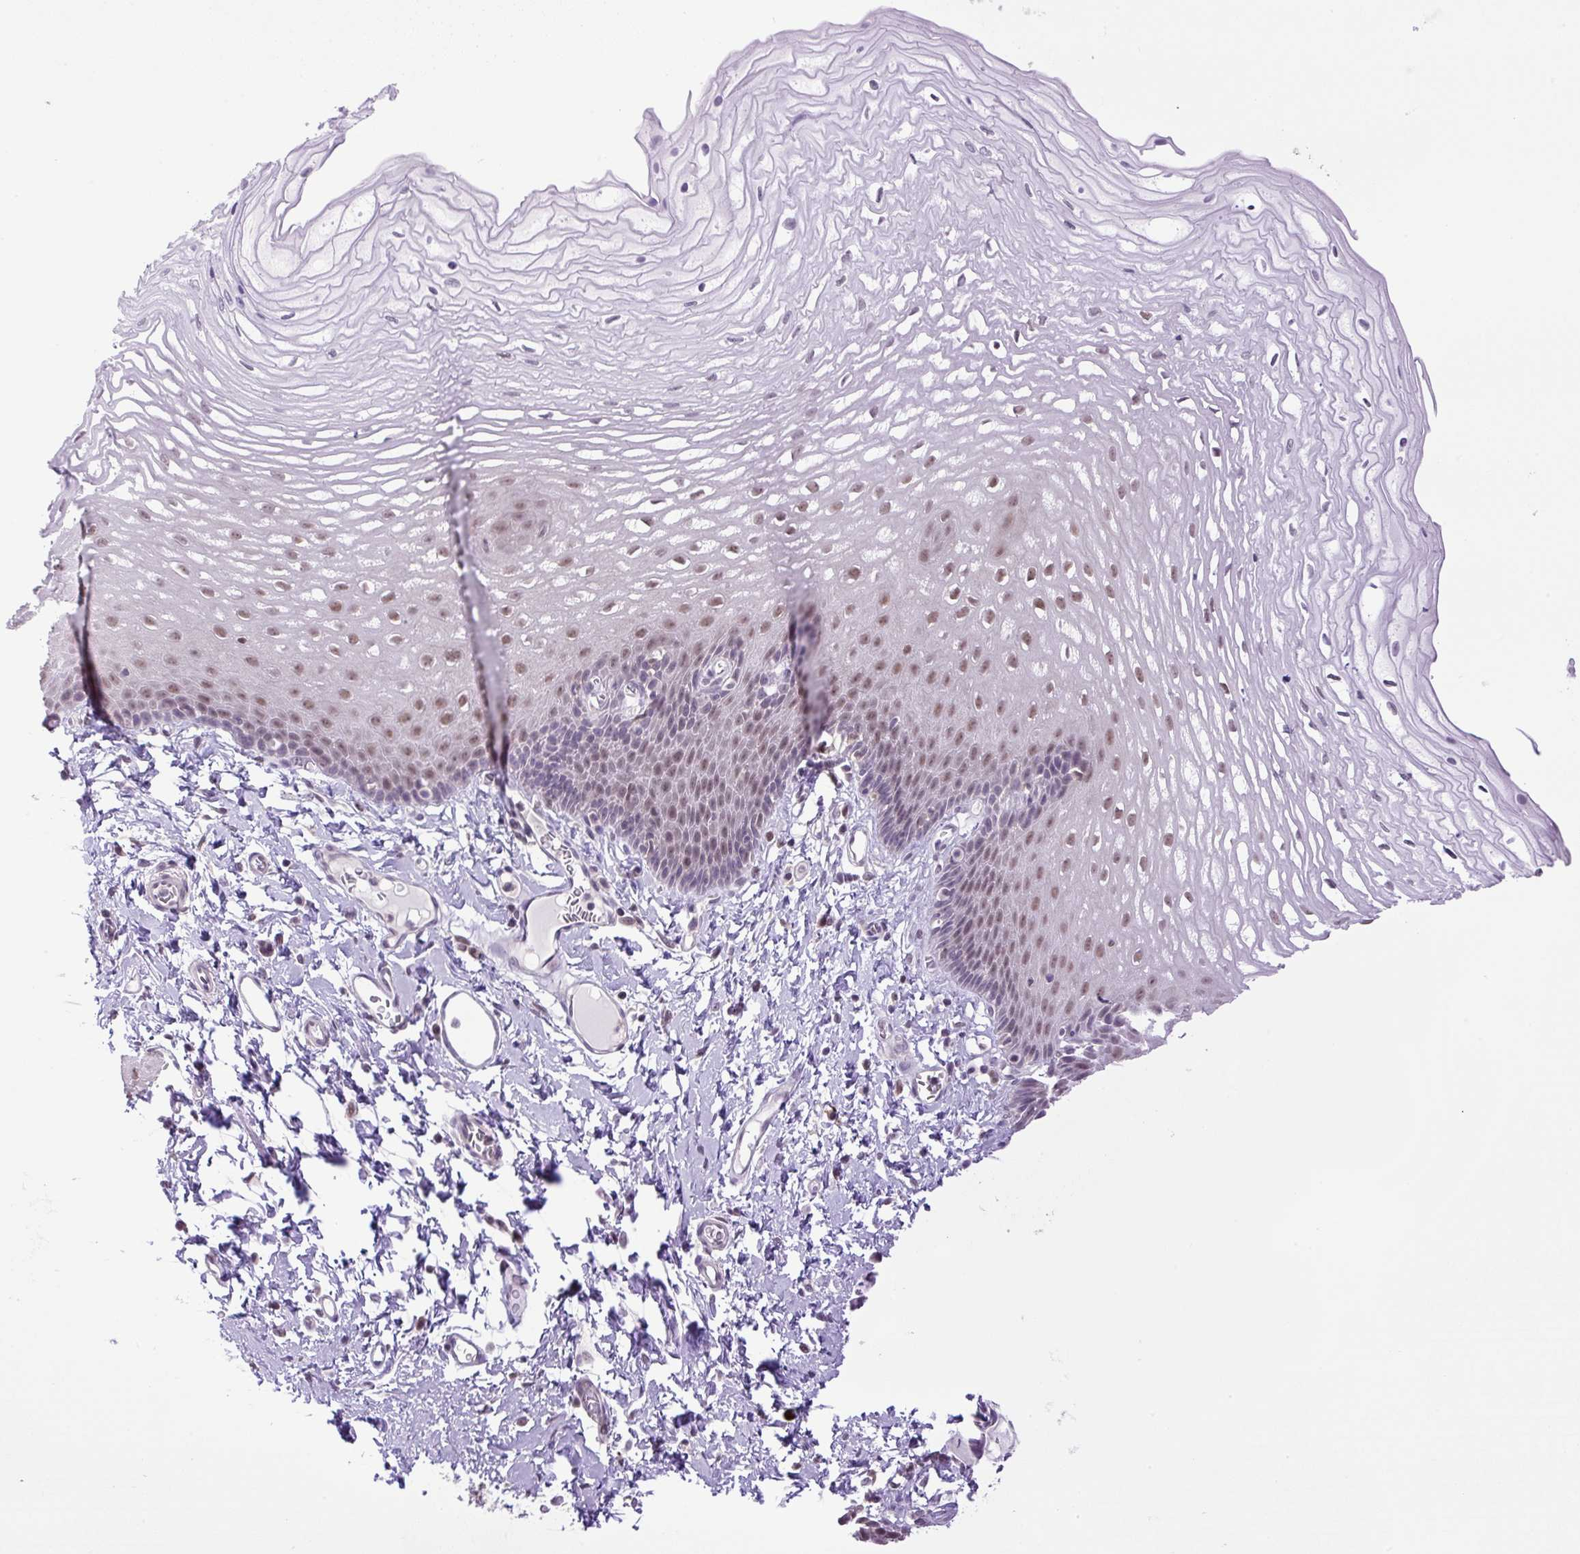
{"staining": {"intensity": "moderate", "quantity": ">75%", "location": "nuclear"}, "tissue": "esophagus", "cell_type": "Squamous epithelial cells", "image_type": "normal", "snomed": [{"axis": "morphology", "description": "Normal tissue, NOS"}, {"axis": "topography", "description": "Esophagus"}], "caption": "Esophagus stained with a brown dye exhibits moderate nuclear positive staining in approximately >75% of squamous epithelial cells.", "gene": "KPNA1", "patient": {"sex": "male", "age": 70}}